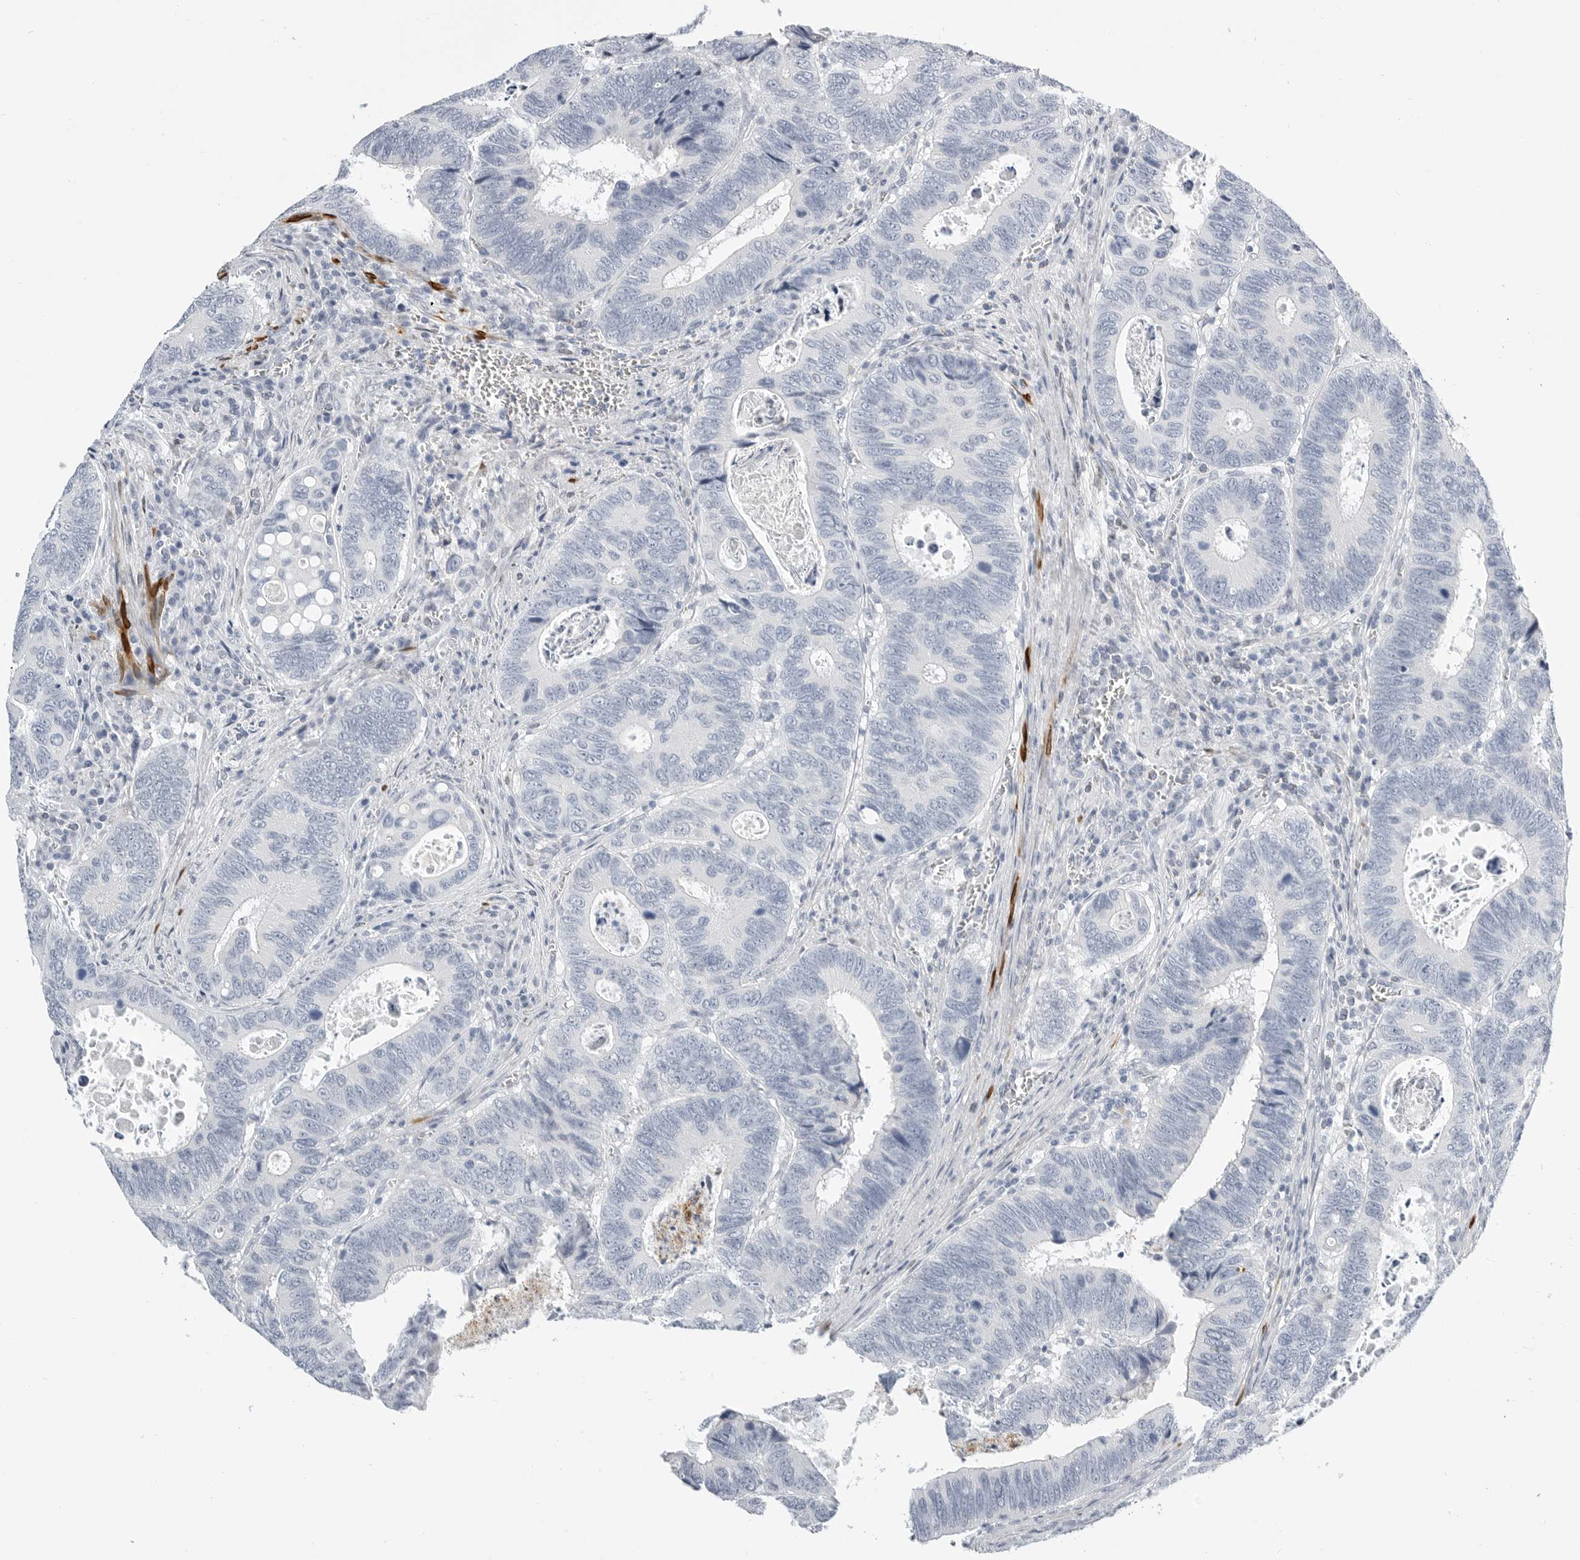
{"staining": {"intensity": "negative", "quantity": "none", "location": "none"}, "tissue": "colorectal cancer", "cell_type": "Tumor cells", "image_type": "cancer", "snomed": [{"axis": "morphology", "description": "Adenocarcinoma, NOS"}, {"axis": "topography", "description": "Colon"}], "caption": "DAB immunohistochemical staining of human colorectal cancer demonstrates no significant staining in tumor cells. Nuclei are stained in blue.", "gene": "PLN", "patient": {"sex": "male", "age": 72}}